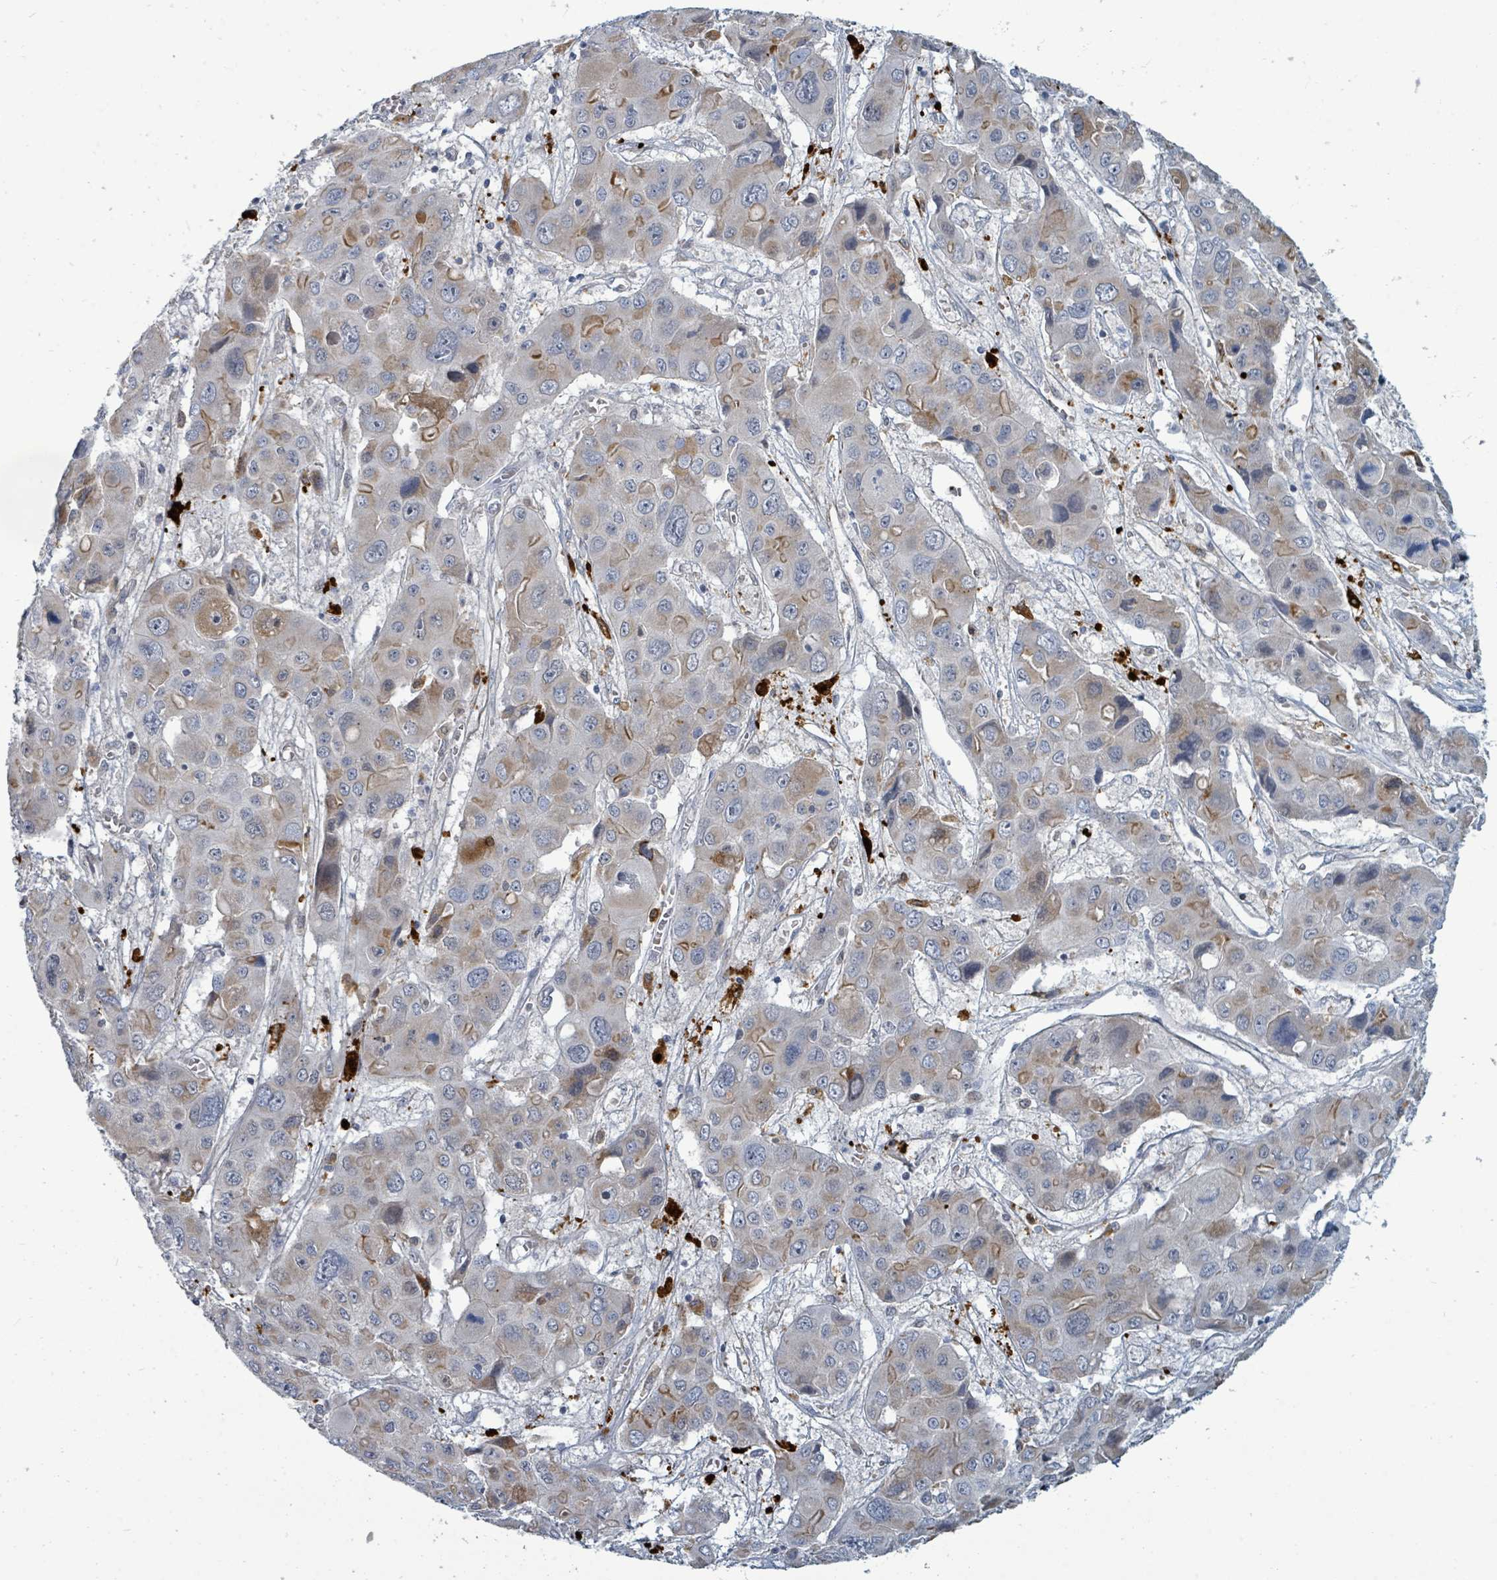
{"staining": {"intensity": "weak", "quantity": "<25%", "location": "cytoplasmic/membranous"}, "tissue": "liver cancer", "cell_type": "Tumor cells", "image_type": "cancer", "snomed": [{"axis": "morphology", "description": "Cholangiocarcinoma"}, {"axis": "topography", "description": "Liver"}], "caption": "A high-resolution micrograph shows immunohistochemistry staining of cholangiocarcinoma (liver), which displays no significant staining in tumor cells.", "gene": "TRDMT1", "patient": {"sex": "male", "age": 67}}